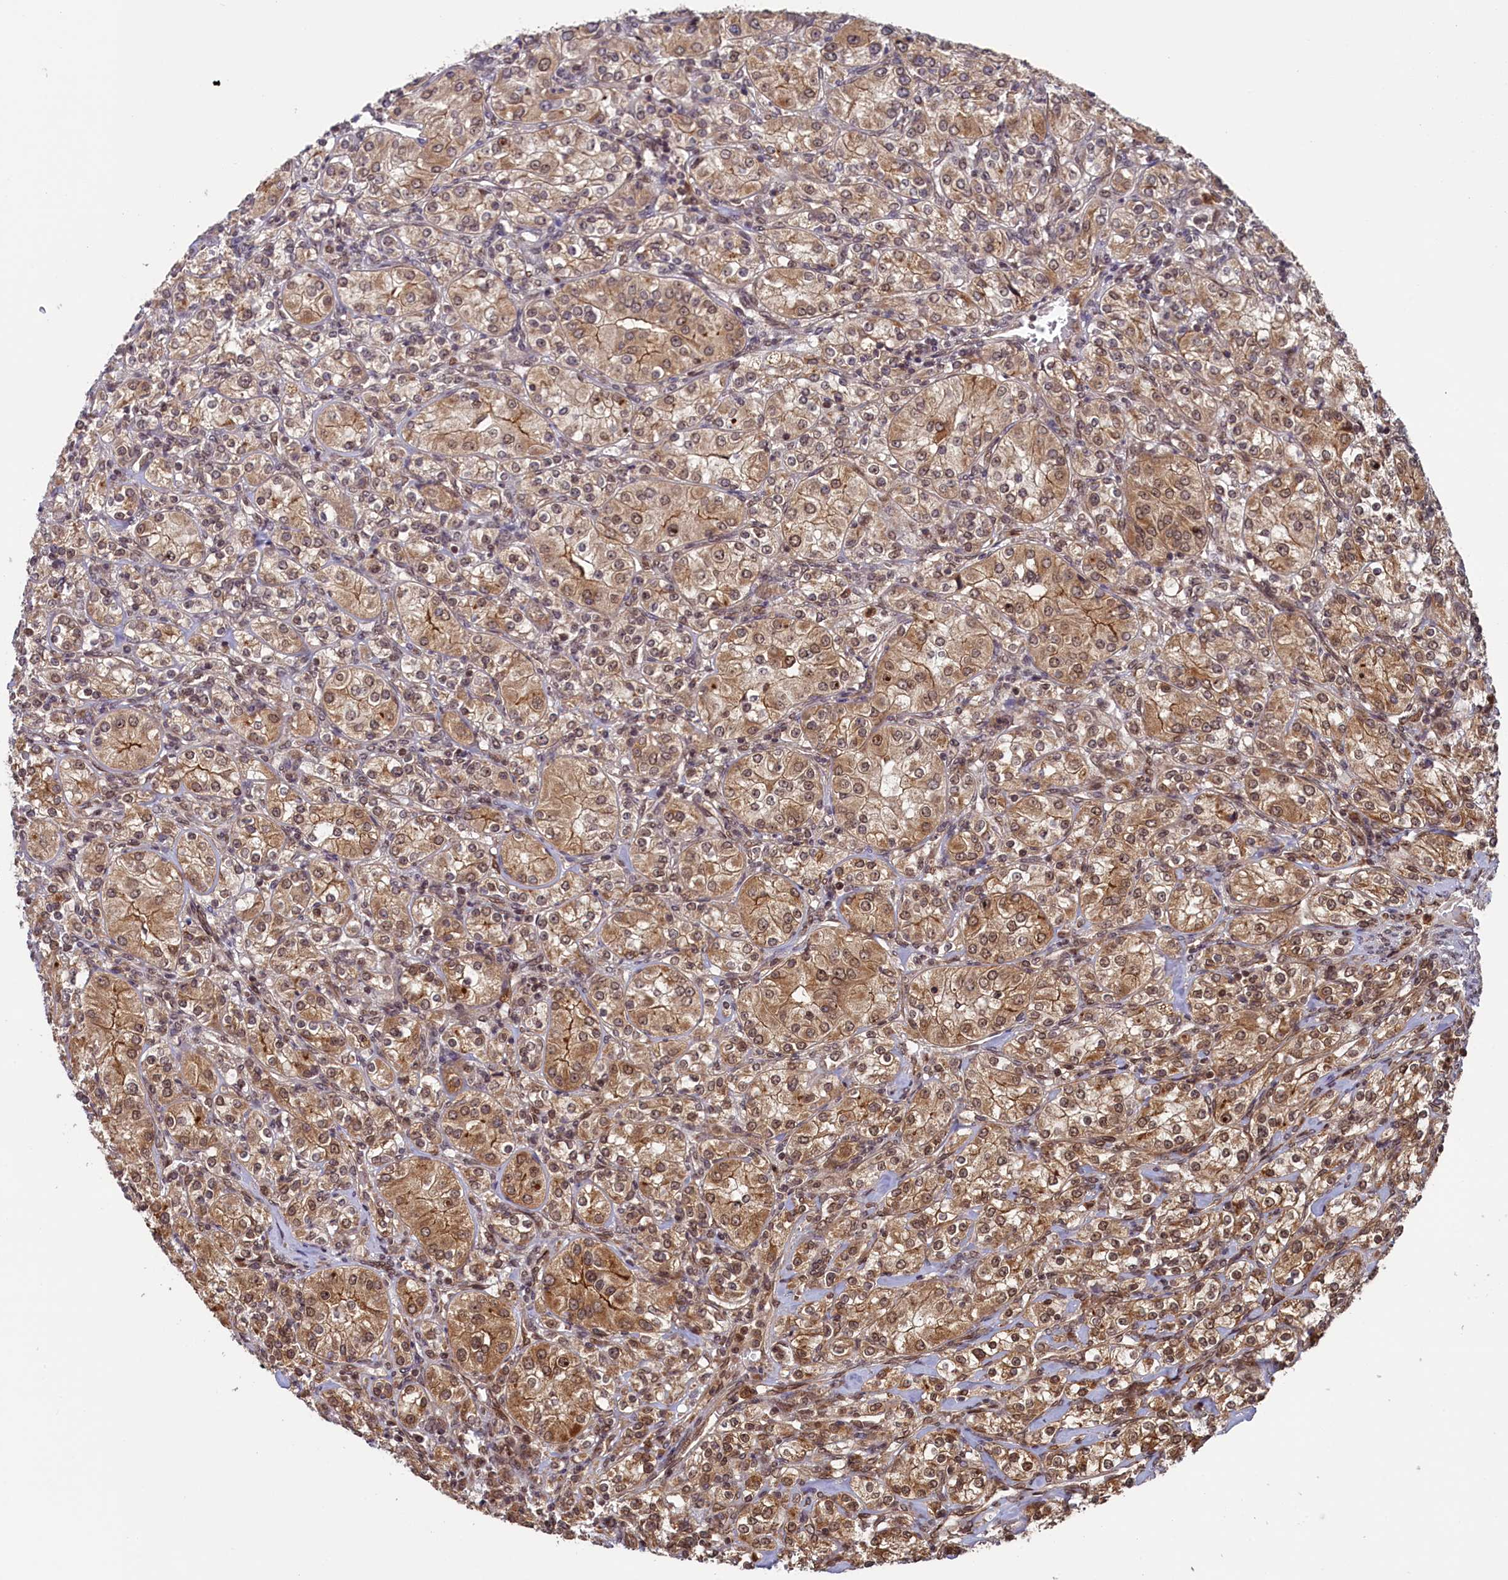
{"staining": {"intensity": "moderate", "quantity": ">75%", "location": "cytoplasmic/membranous,nuclear"}, "tissue": "renal cancer", "cell_type": "Tumor cells", "image_type": "cancer", "snomed": [{"axis": "morphology", "description": "Adenocarcinoma, NOS"}, {"axis": "topography", "description": "Kidney"}], "caption": "The image displays immunohistochemical staining of renal cancer. There is moderate cytoplasmic/membranous and nuclear expression is present in about >75% of tumor cells.", "gene": "NAE1", "patient": {"sex": "male", "age": 77}}